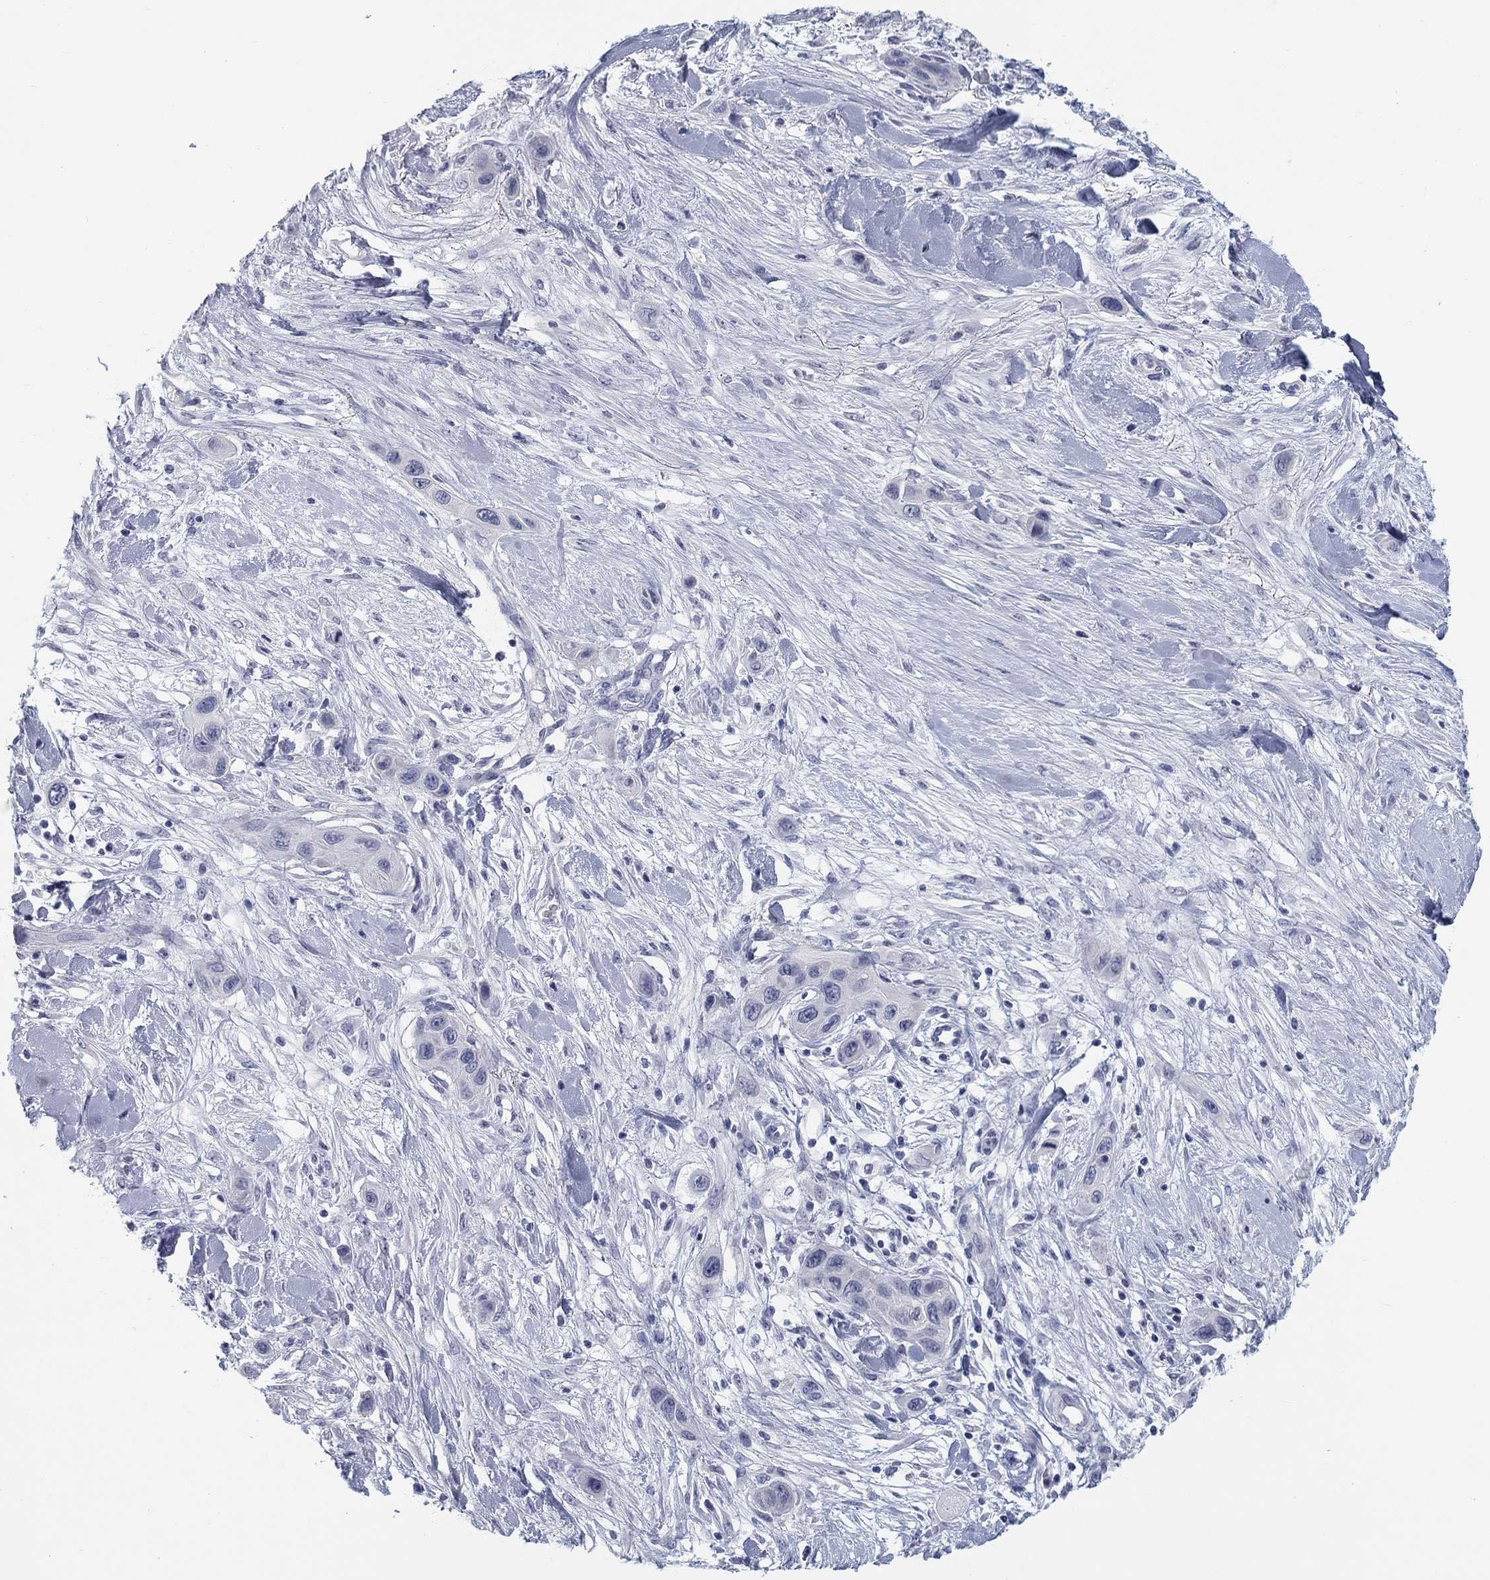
{"staining": {"intensity": "negative", "quantity": "none", "location": "none"}, "tissue": "skin cancer", "cell_type": "Tumor cells", "image_type": "cancer", "snomed": [{"axis": "morphology", "description": "Squamous cell carcinoma, NOS"}, {"axis": "topography", "description": "Skin"}], "caption": "This is a photomicrograph of immunohistochemistry (IHC) staining of squamous cell carcinoma (skin), which shows no expression in tumor cells.", "gene": "ELAVL4", "patient": {"sex": "male", "age": 79}}